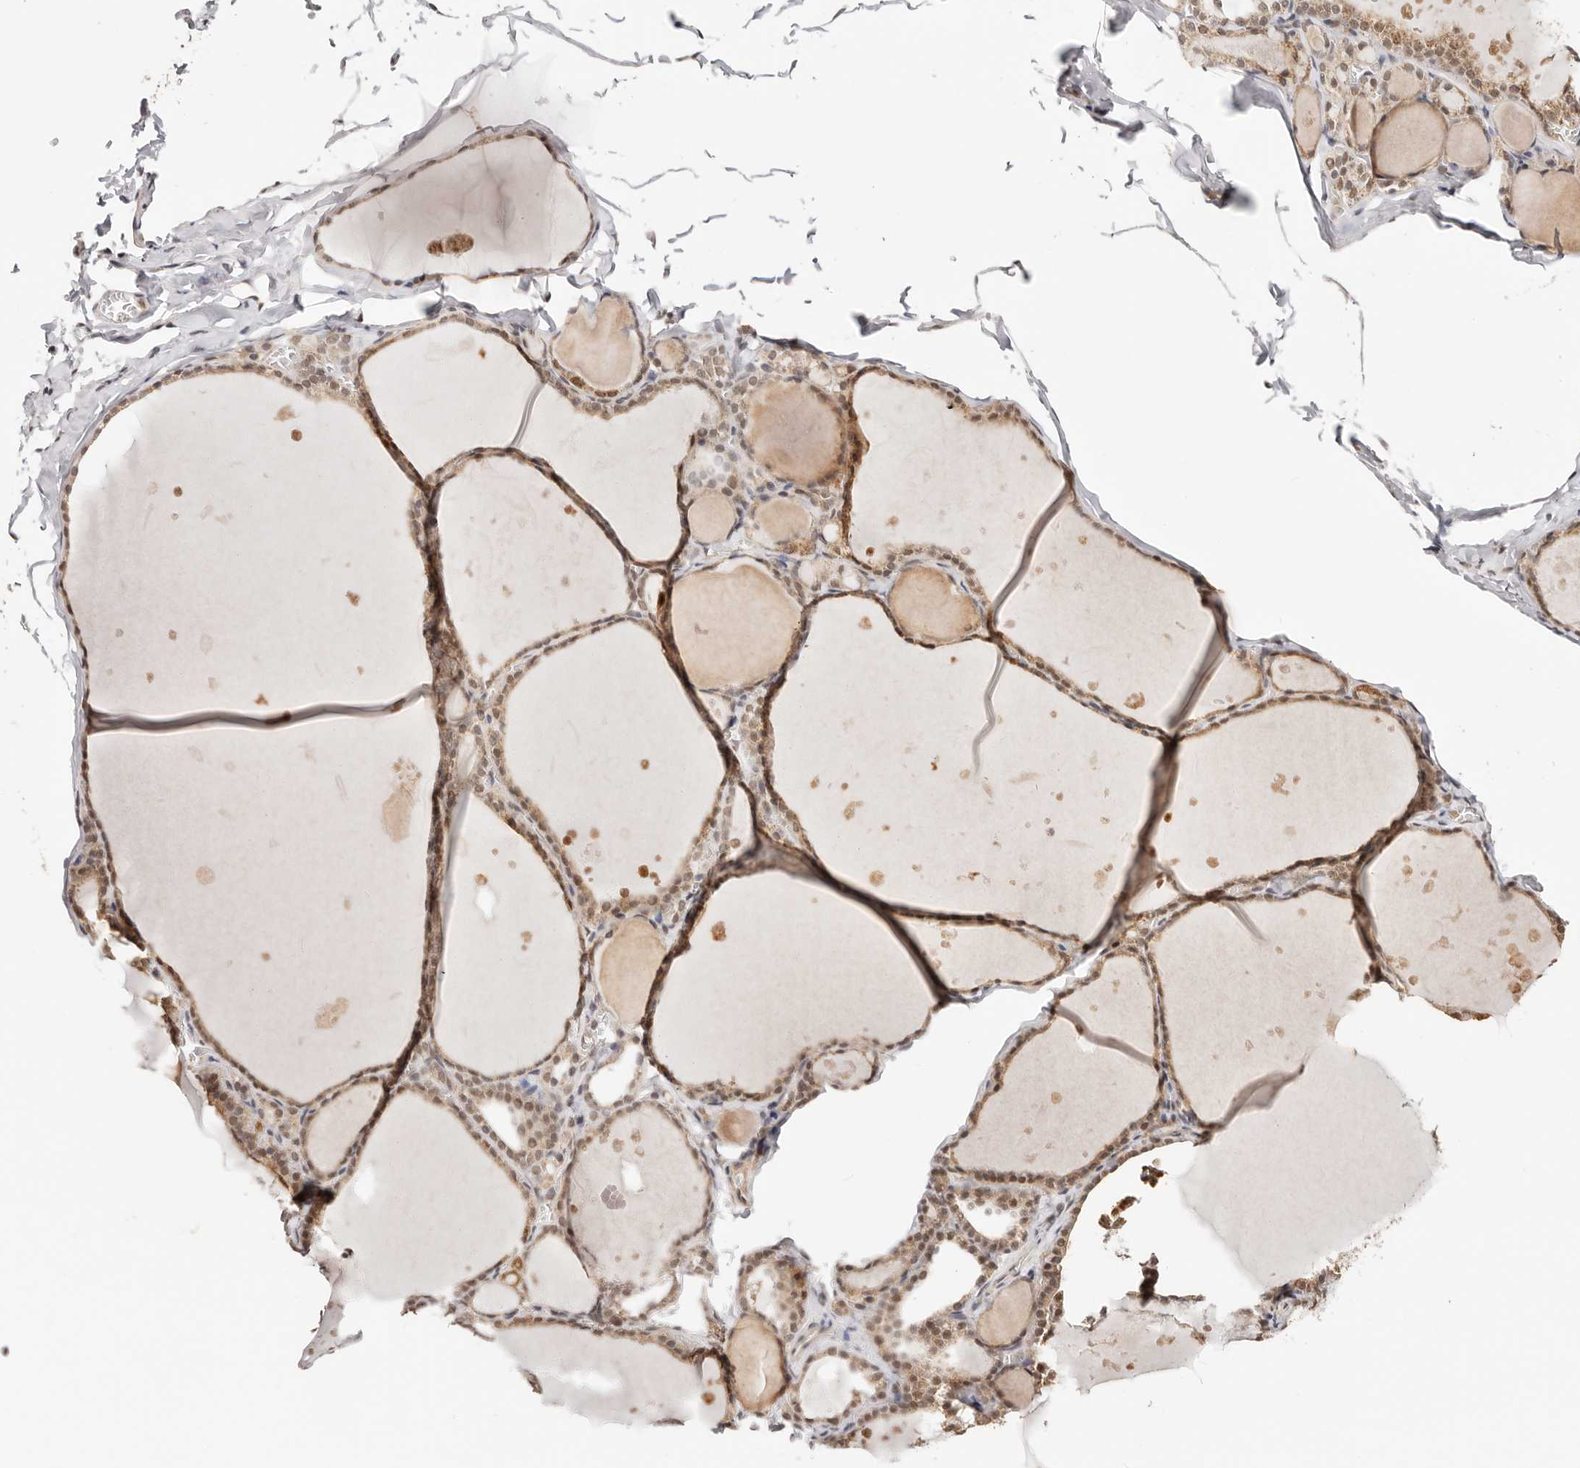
{"staining": {"intensity": "moderate", "quantity": ">75%", "location": "cytoplasmic/membranous,nuclear"}, "tissue": "thyroid gland", "cell_type": "Glandular cells", "image_type": "normal", "snomed": [{"axis": "morphology", "description": "Normal tissue, NOS"}, {"axis": "topography", "description": "Thyroid gland"}], "caption": "Thyroid gland stained for a protein demonstrates moderate cytoplasmic/membranous,nuclear positivity in glandular cells. (brown staining indicates protein expression, while blue staining denotes nuclei).", "gene": "CTNNBL1", "patient": {"sex": "male", "age": 56}}